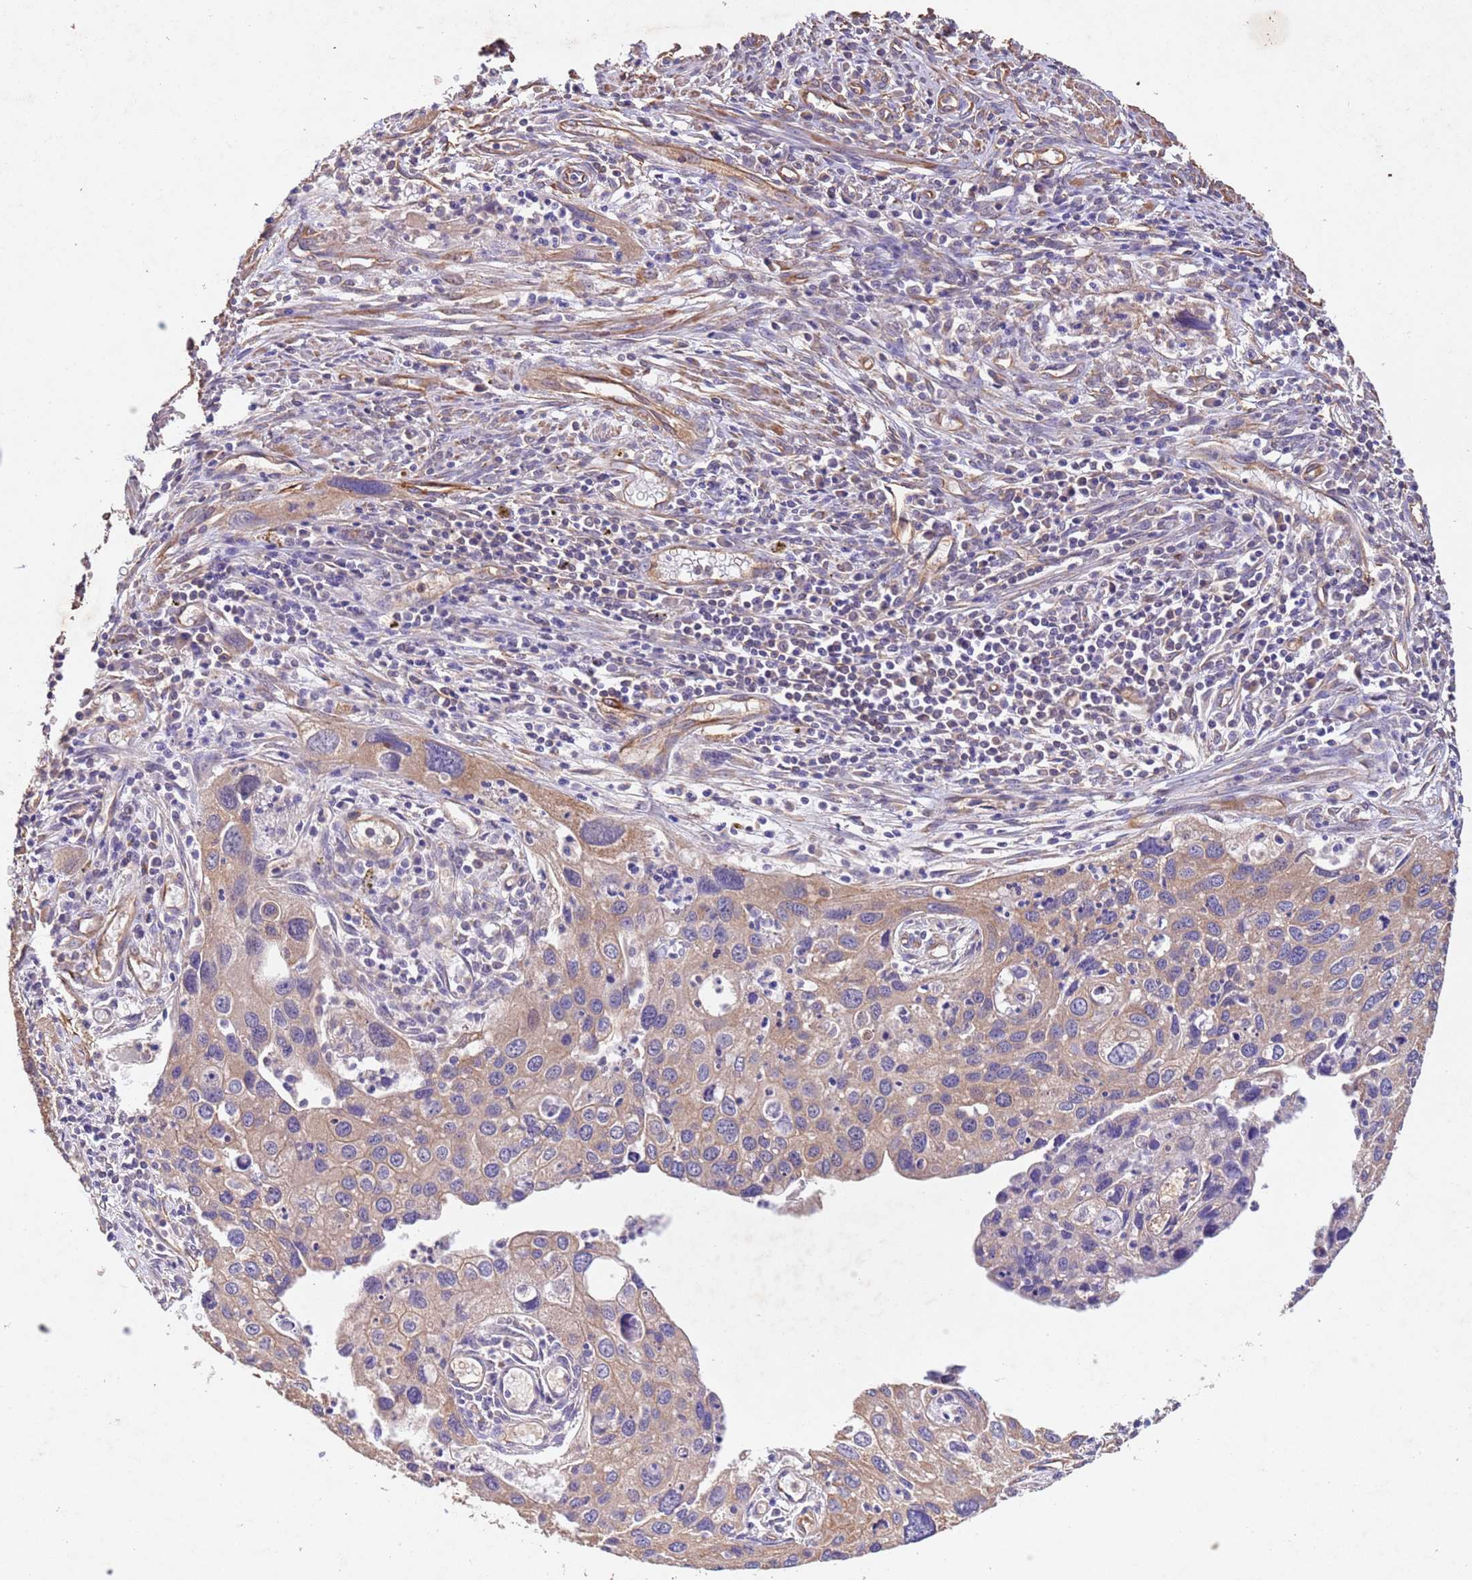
{"staining": {"intensity": "moderate", "quantity": ">75%", "location": "cytoplasmic/membranous"}, "tissue": "cervical cancer", "cell_type": "Tumor cells", "image_type": "cancer", "snomed": [{"axis": "morphology", "description": "Squamous cell carcinoma, NOS"}, {"axis": "topography", "description": "Cervix"}], "caption": "Human cervical squamous cell carcinoma stained for a protein (brown) exhibits moderate cytoplasmic/membranous positive expression in approximately >75% of tumor cells.", "gene": "MTX3", "patient": {"sex": "female", "age": 55}}